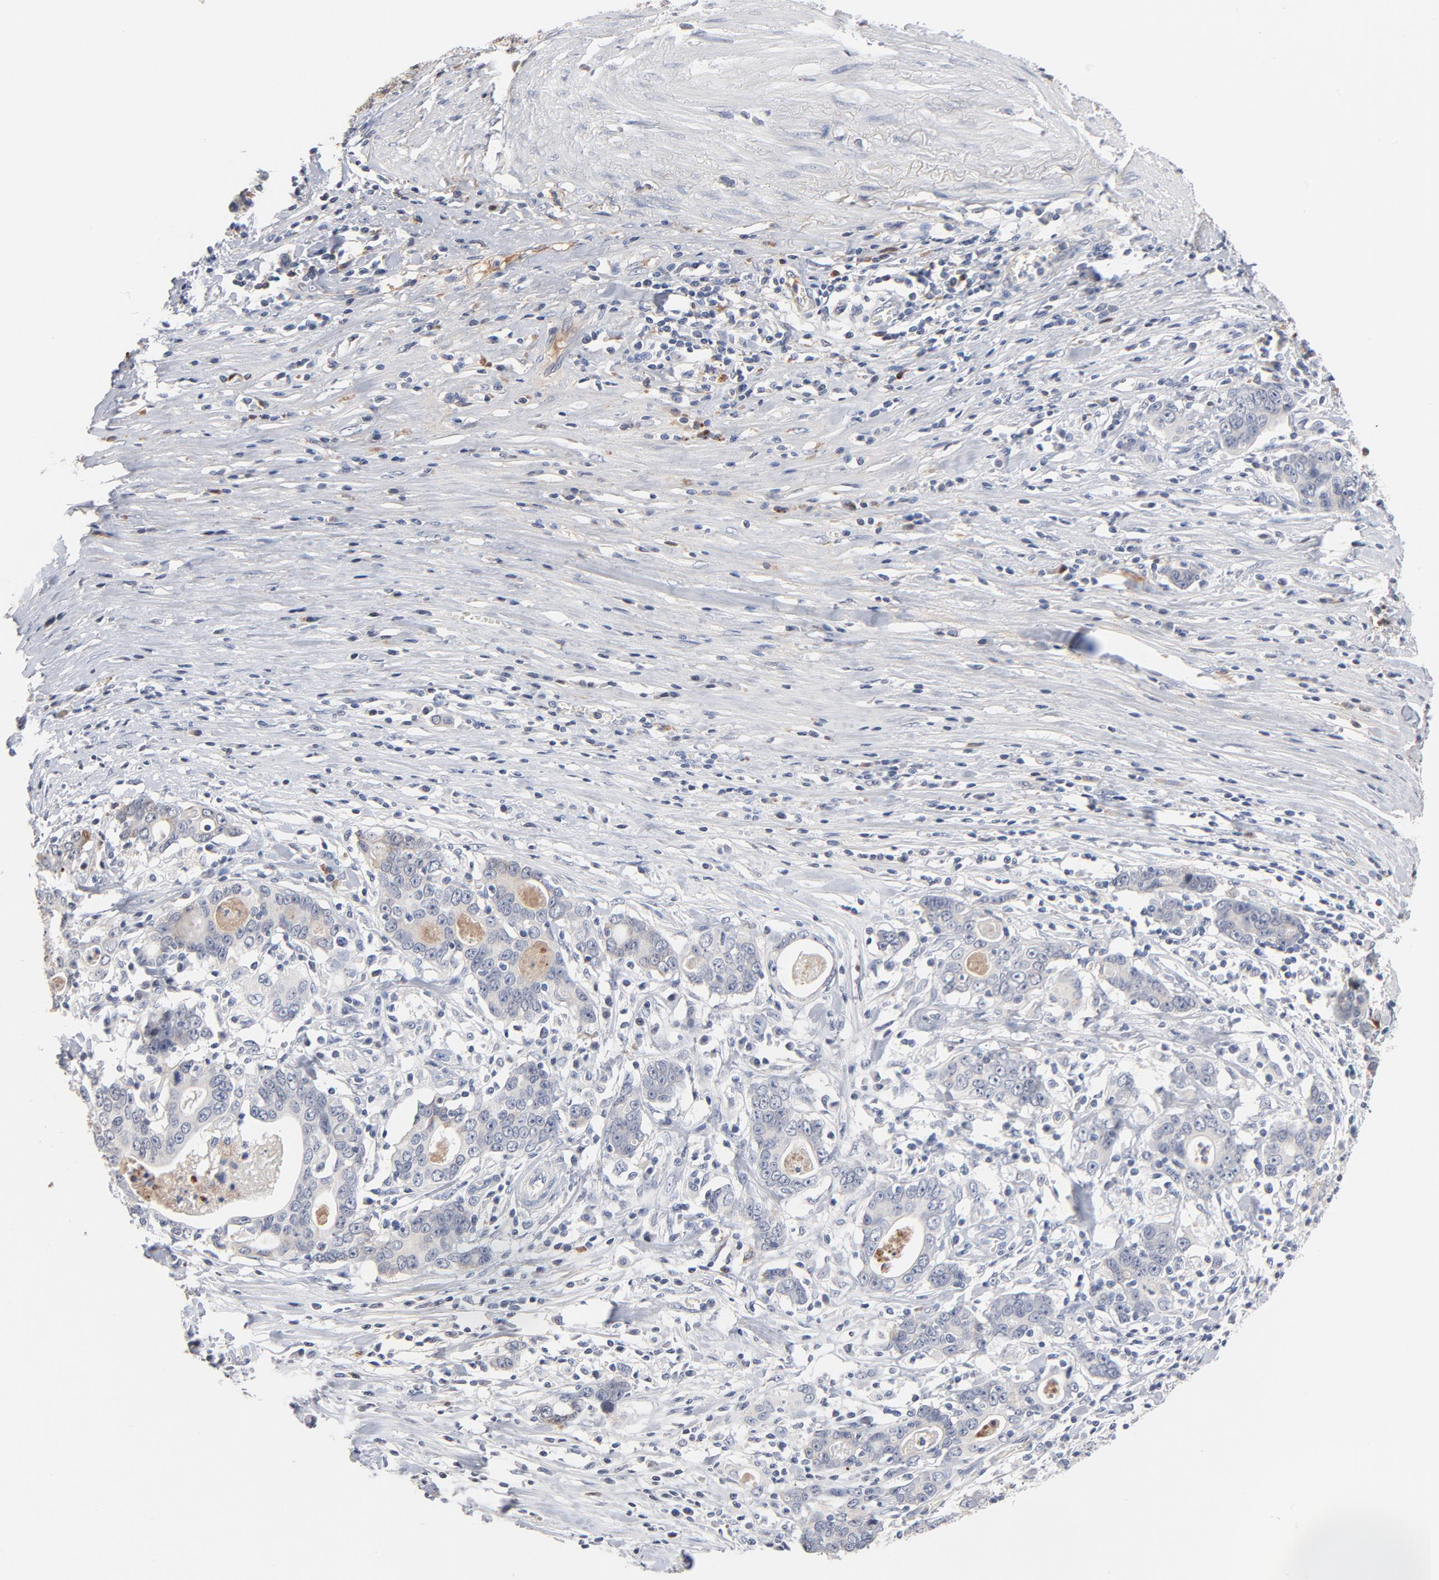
{"staining": {"intensity": "negative", "quantity": "none", "location": "none"}, "tissue": "stomach cancer", "cell_type": "Tumor cells", "image_type": "cancer", "snomed": [{"axis": "morphology", "description": "Adenocarcinoma, NOS"}, {"axis": "topography", "description": "Stomach, lower"}], "caption": "Immunohistochemistry (IHC) of human stomach cancer reveals no expression in tumor cells.", "gene": "SERPINA4", "patient": {"sex": "female", "age": 72}}